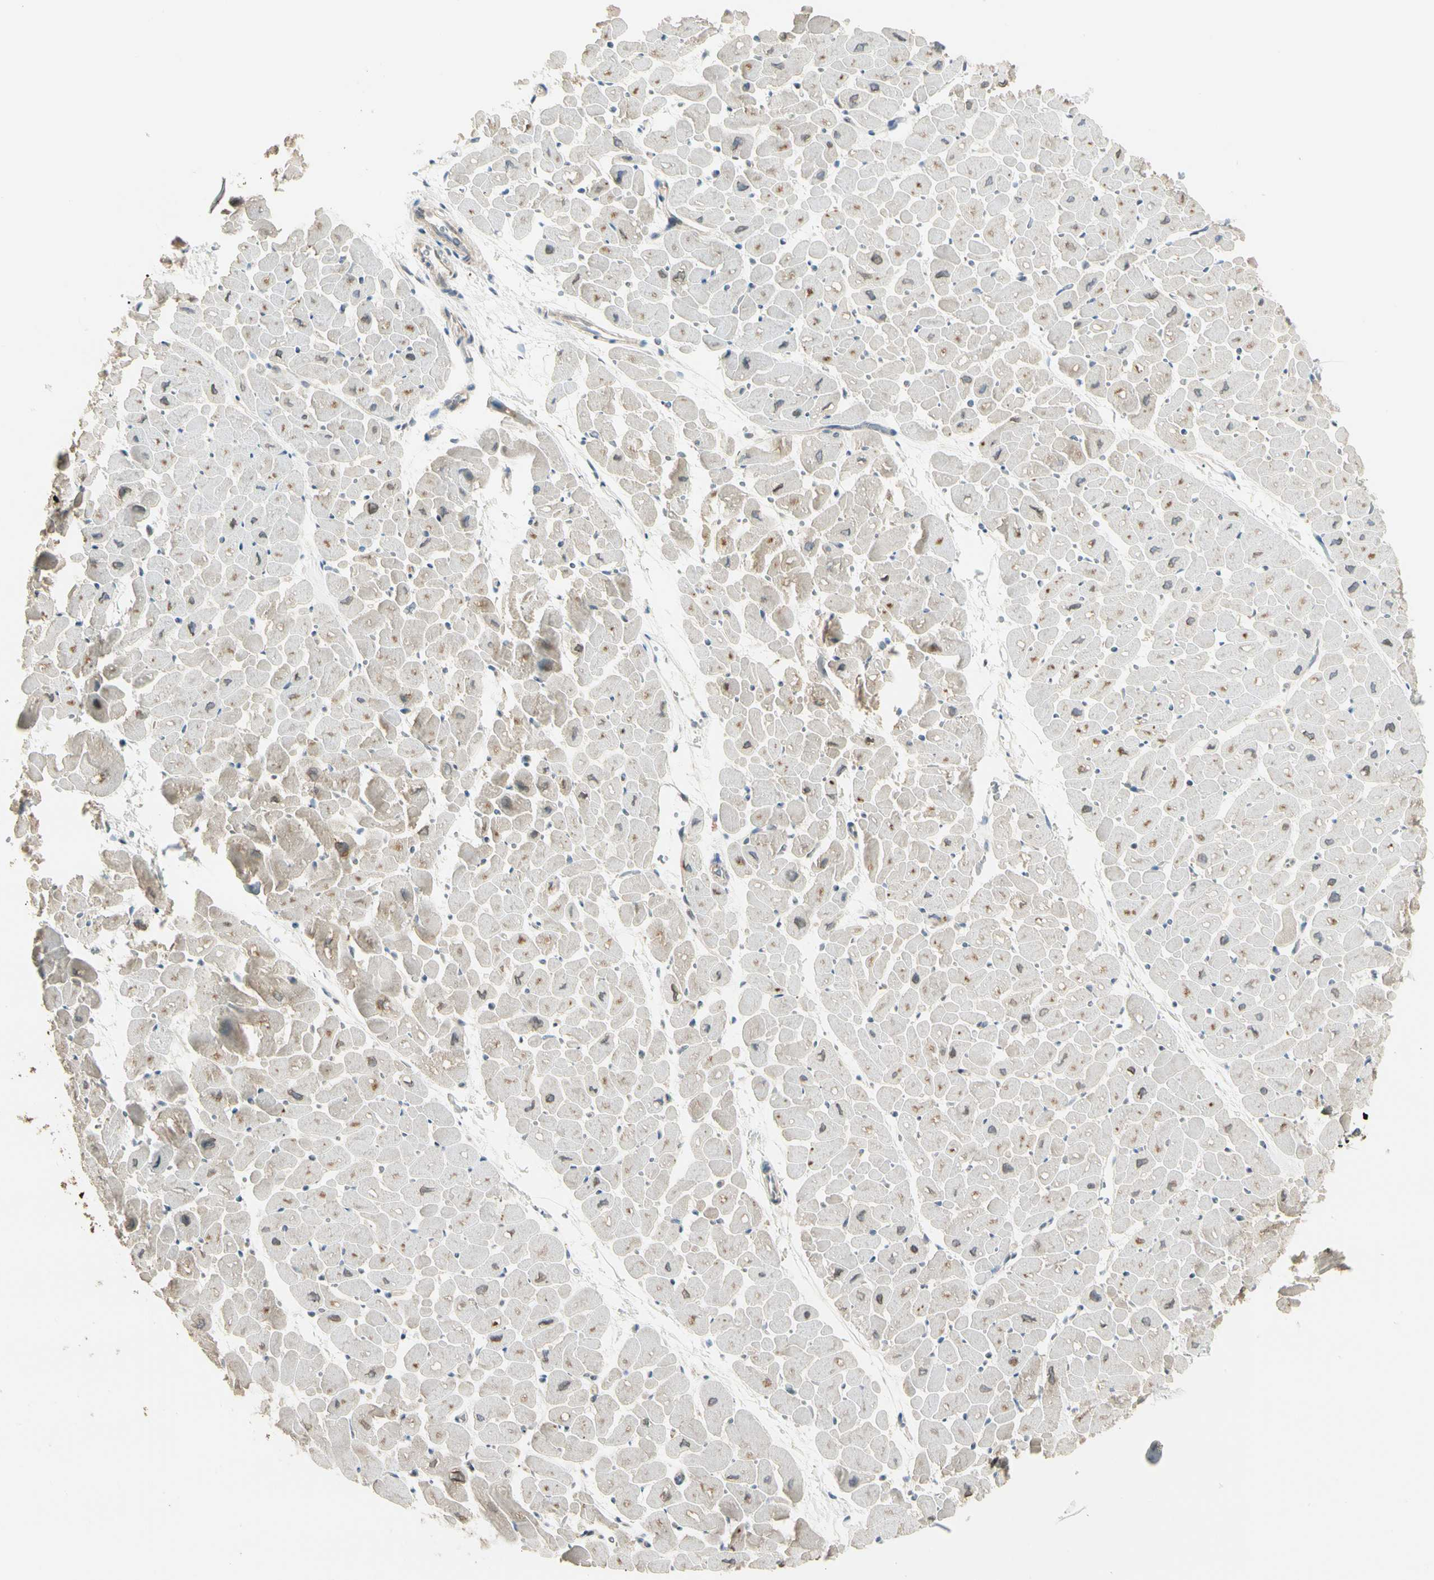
{"staining": {"intensity": "weak", "quantity": "25%-75%", "location": "cytoplasmic/membranous"}, "tissue": "heart muscle", "cell_type": "Cardiomyocytes", "image_type": "normal", "snomed": [{"axis": "morphology", "description": "Normal tissue, NOS"}, {"axis": "topography", "description": "Heart"}], "caption": "Brown immunohistochemical staining in normal human heart muscle shows weak cytoplasmic/membranous expression in about 25%-75% of cardiomyocytes.", "gene": "P3H2", "patient": {"sex": "male", "age": 45}}